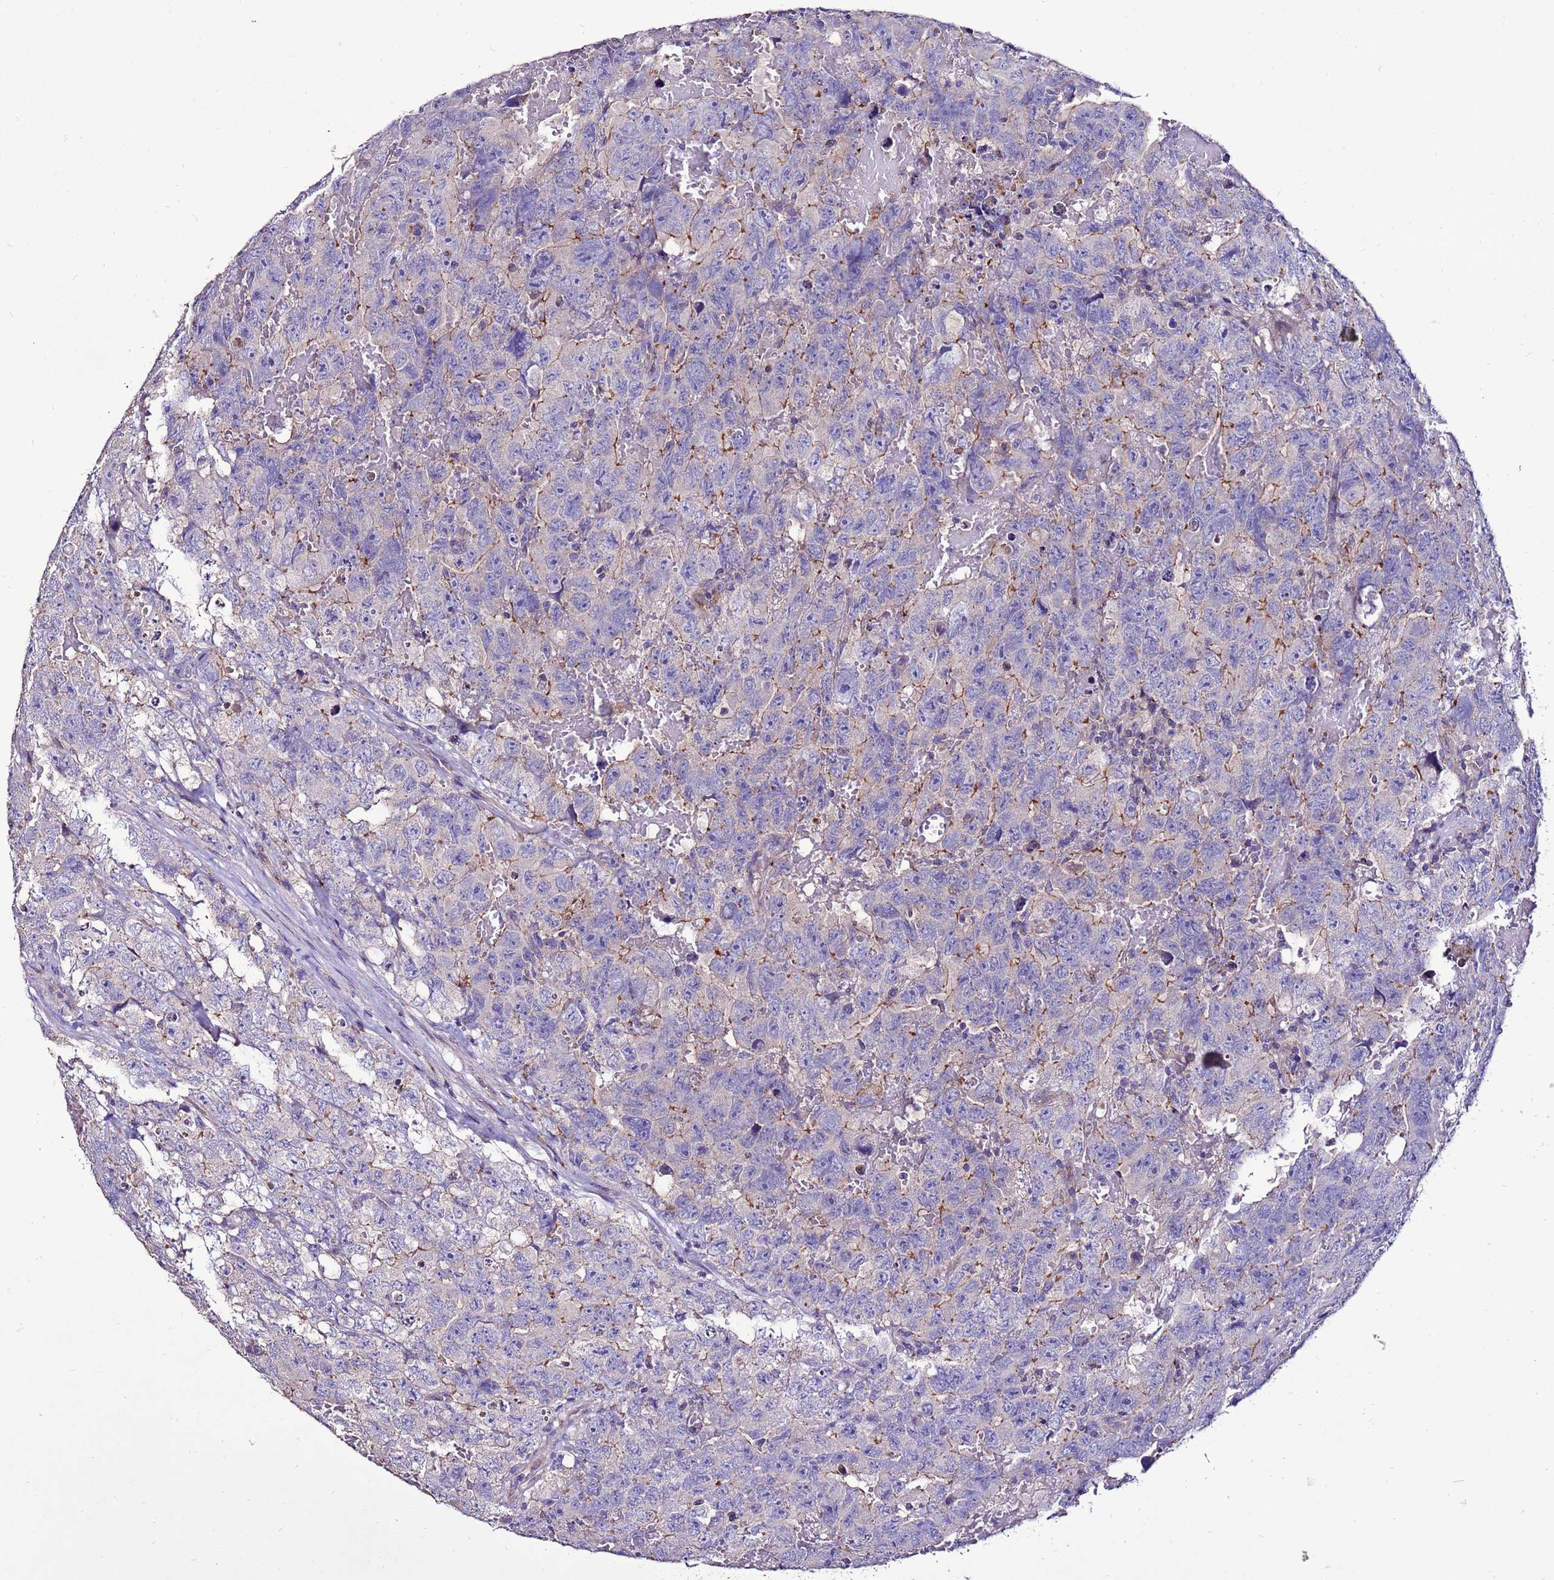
{"staining": {"intensity": "moderate", "quantity": "<25%", "location": "cytoplasmic/membranous"}, "tissue": "testis cancer", "cell_type": "Tumor cells", "image_type": "cancer", "snomed": [{"axis": "morphology", "description": "Carcinoma, Embryonal, NOS"}, {"axis": "topography", "description": "Testis"}], "caption": "A brown stain shows moderate cytoplasmic/membranous positivity of a protein in testis cancer (embryonal carcinoma) tumor cells.", "gene": "TMEM106C", "patient": {"sex": "male", "age": 45}}